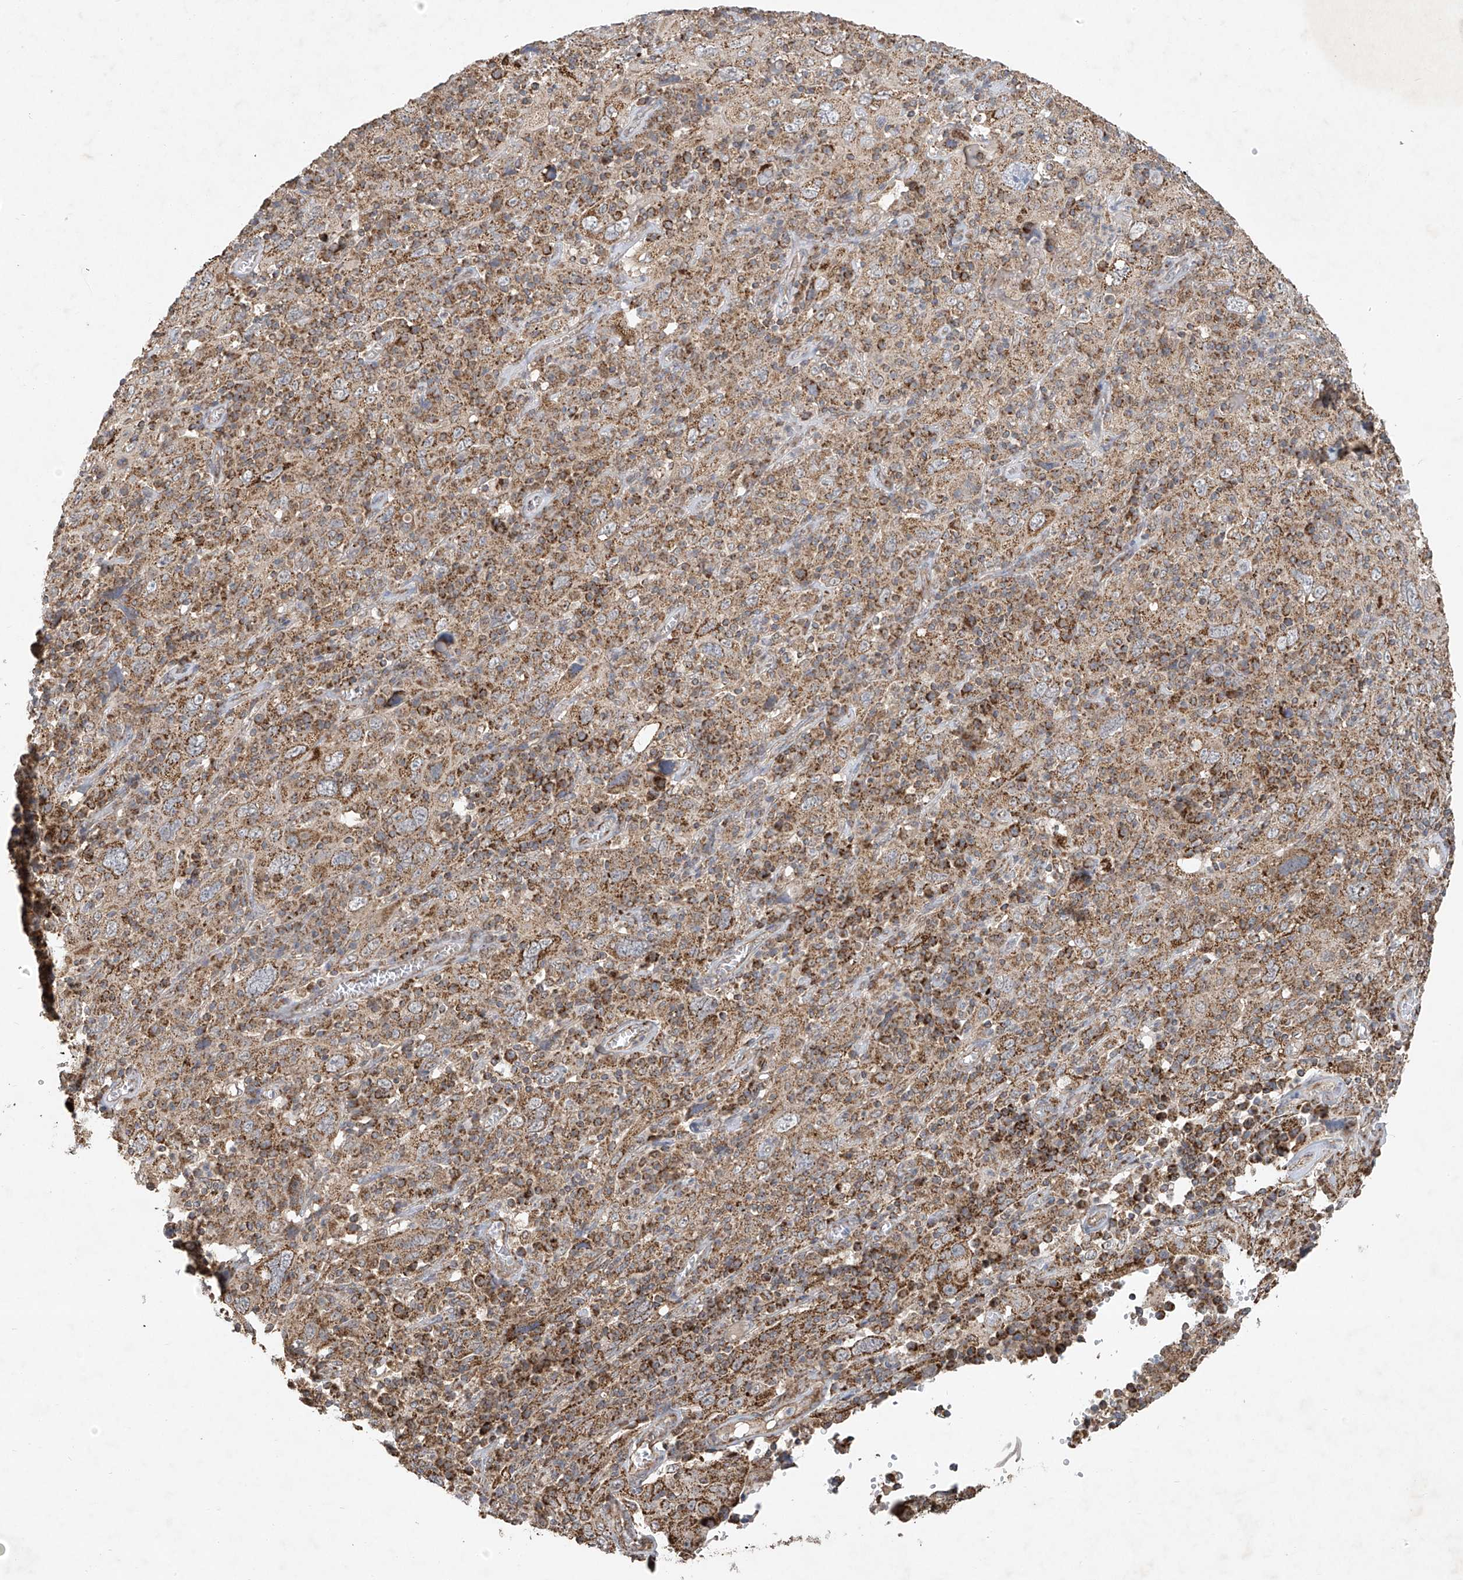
{"staining": {"intensity": "moderate", "quantity": ">75%", "location": "cytoplasmic/membranous"}, "tissue": "cervical cancer", "cell_type": "Tumor cells", "image_type": "cancer", "snomed": [{"axis": "morphology", "description": "Squamous cell carcinoma, NOS"}, {"axis": "topography", "description": "Cervix"}], "caption": "Squamous cell carcinoma (cervical) stained with a protein marker demonstrates moderate staining in tumor cells.", "gene": "UQCC1", "patient": {"sex": "female", "age": 46}}